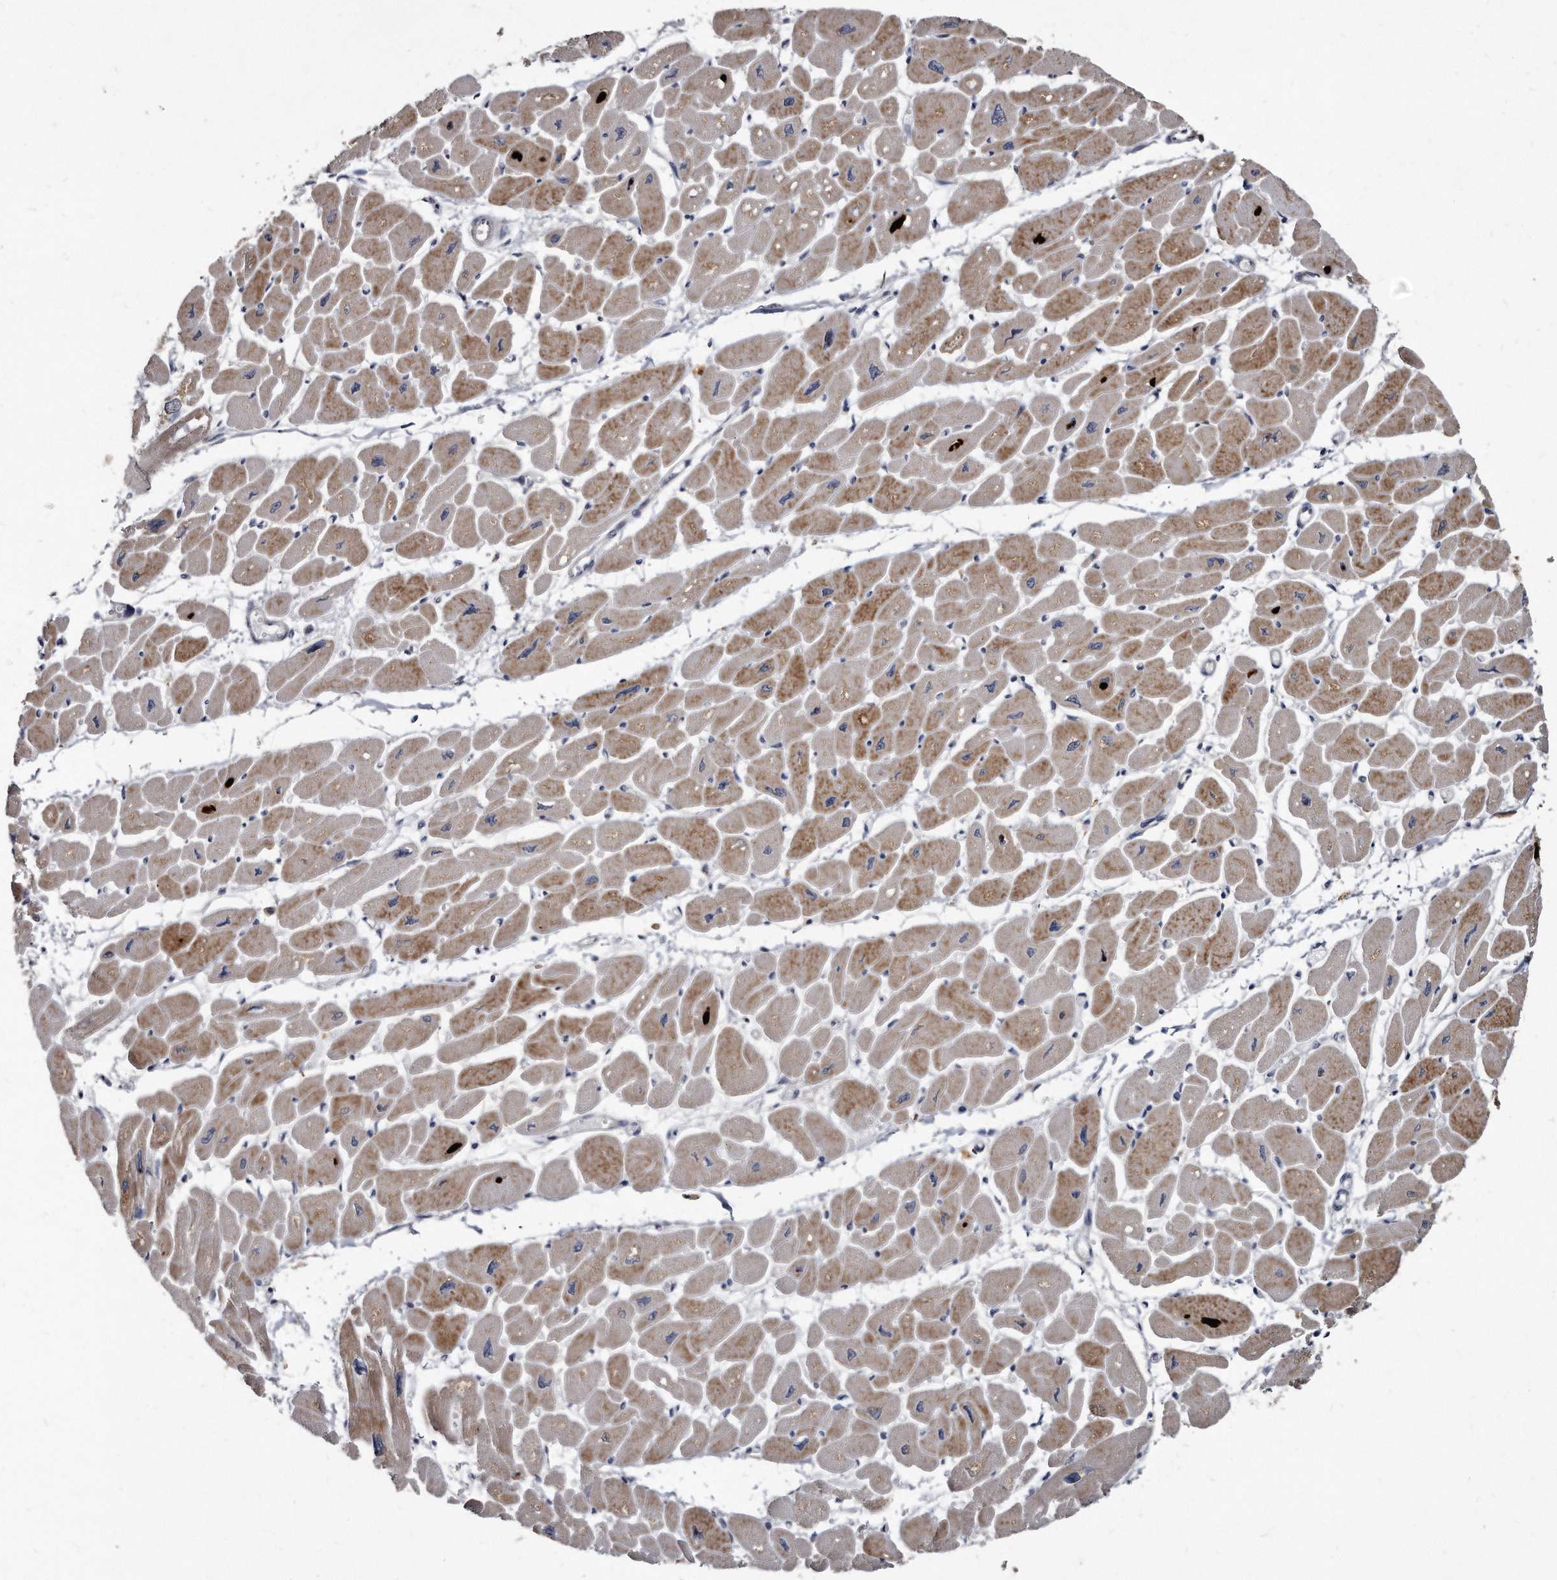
{"staining": {"intensity": "moderate", "quantity": "25%-75%", "location": "cytoplasmic/membranous"}, "tissue": "heart muscle", "cell_type": "Cardiomyocytes", "image_type": "normal", "snomed": [{"axis": "morphology", "description": "Normal tissue, NOS"}, {"axis": "topography", "description": "Heart"}], "caption": "An IHC photomicrograph of unremarkable tissue is shown. Protein staining in brown labels moderate cytoplasmic/membranous positivity in heart muscle within cardiomyocytes. Using DAB (3,3'-diaminobenzidine) (brown) and hematoxylin (blue) stains, captured at high magnification using brightfield microscopy.", "gene": "KLHDC3", "patient": {"sex": "female", "age": 54}}